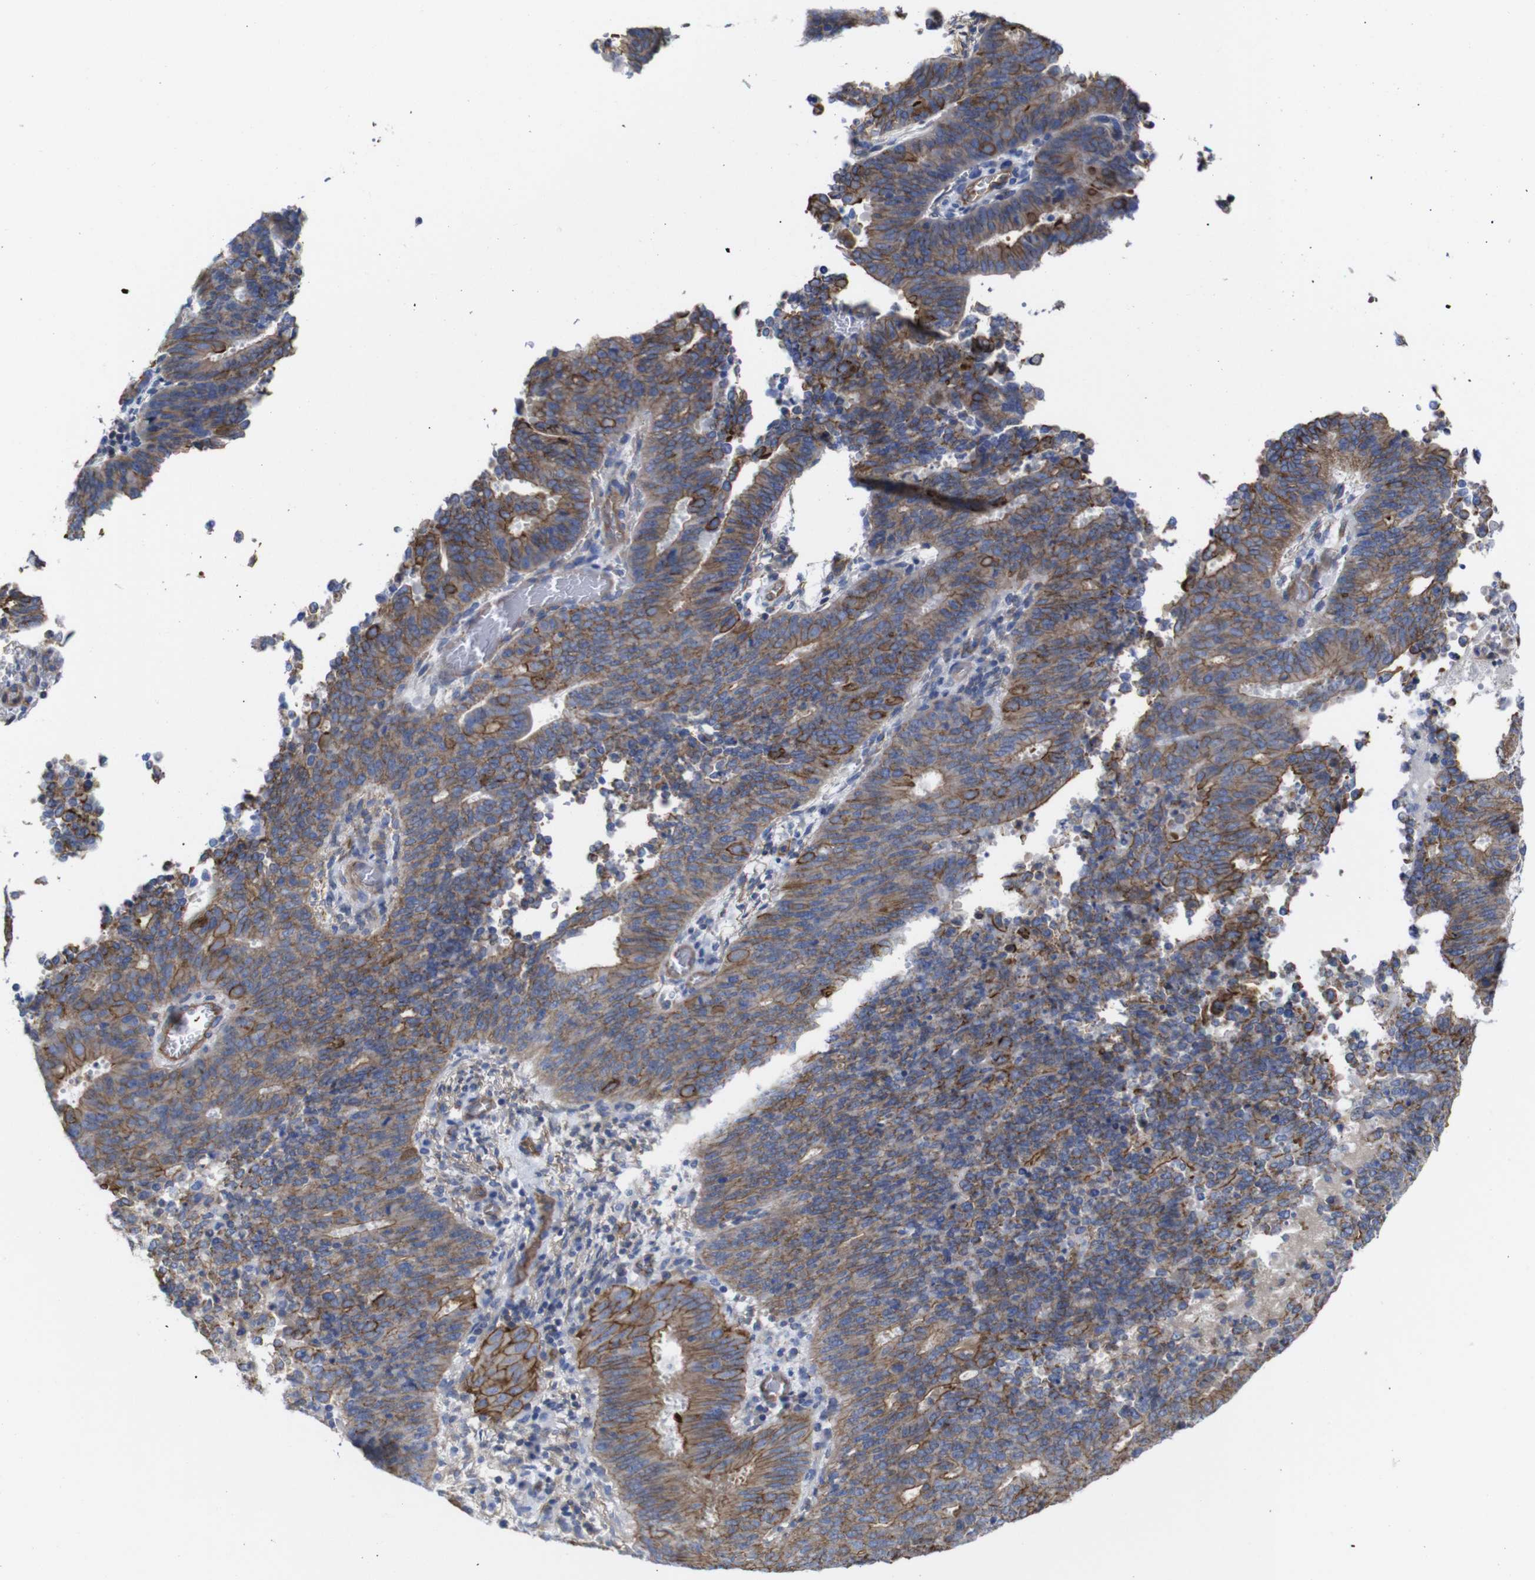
{"staining": {"intensity": "strong", "quantity": ">75%", "location": "cytoplasmic/membranous"}, "tissue": "cervical cancer", "cell_type": "Tumor cells", "image_type": "cancer", "snomed": [{"axis": "morphology", "description": "Adenocarcinoma, NOS"}, {"axis": "topography", "description": "Cervix"}], "caption": "Brown immunohistochemical staining in human adenocarcinoma (cervical) reveals strong cytoplasmic/membranous expression in approximately >75% of tumor cells.", "gene": "SPTBN1", "patient": {"sex": "female", "age": 44}}